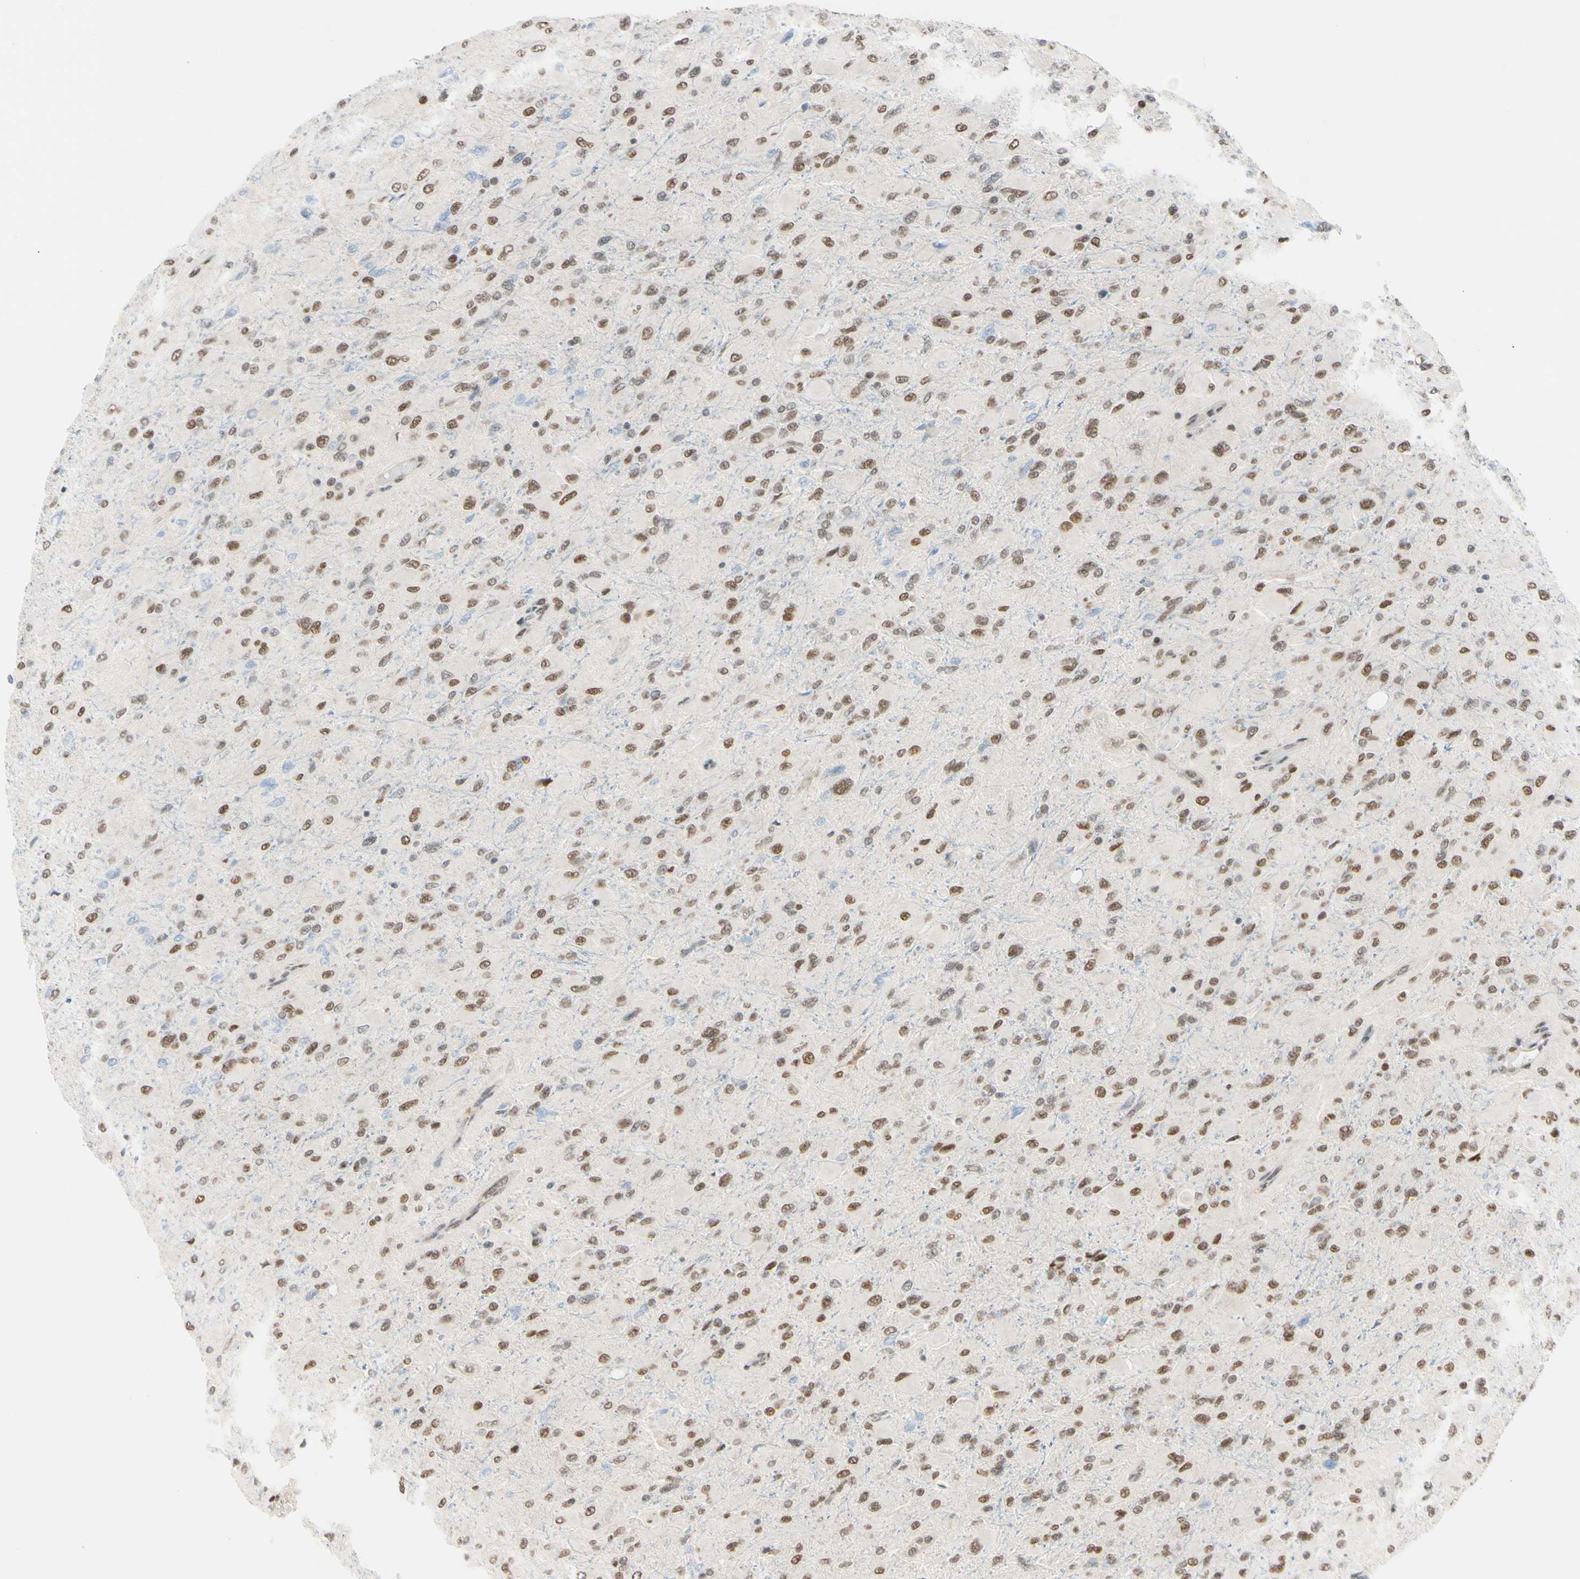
{"staining": {"intensity": "weak", "quantity": ">75%", "location": "nuclear"}, "tissue": "glioma", "cell_type": "Tumor cells", "image_type": "cancer", "snomed": [{"axis": "morphology", "description": "Glioma, malignant, High grade"}, {"axis": "topography", "description": "Cerebral cortex"}], "caption": "Glioma stained for a protein (brown) reveals weak nuclear positive expression in about >75% of tumor cells.", "gene": "SUFU", "patient": {"sex": "female", "age": 36}}